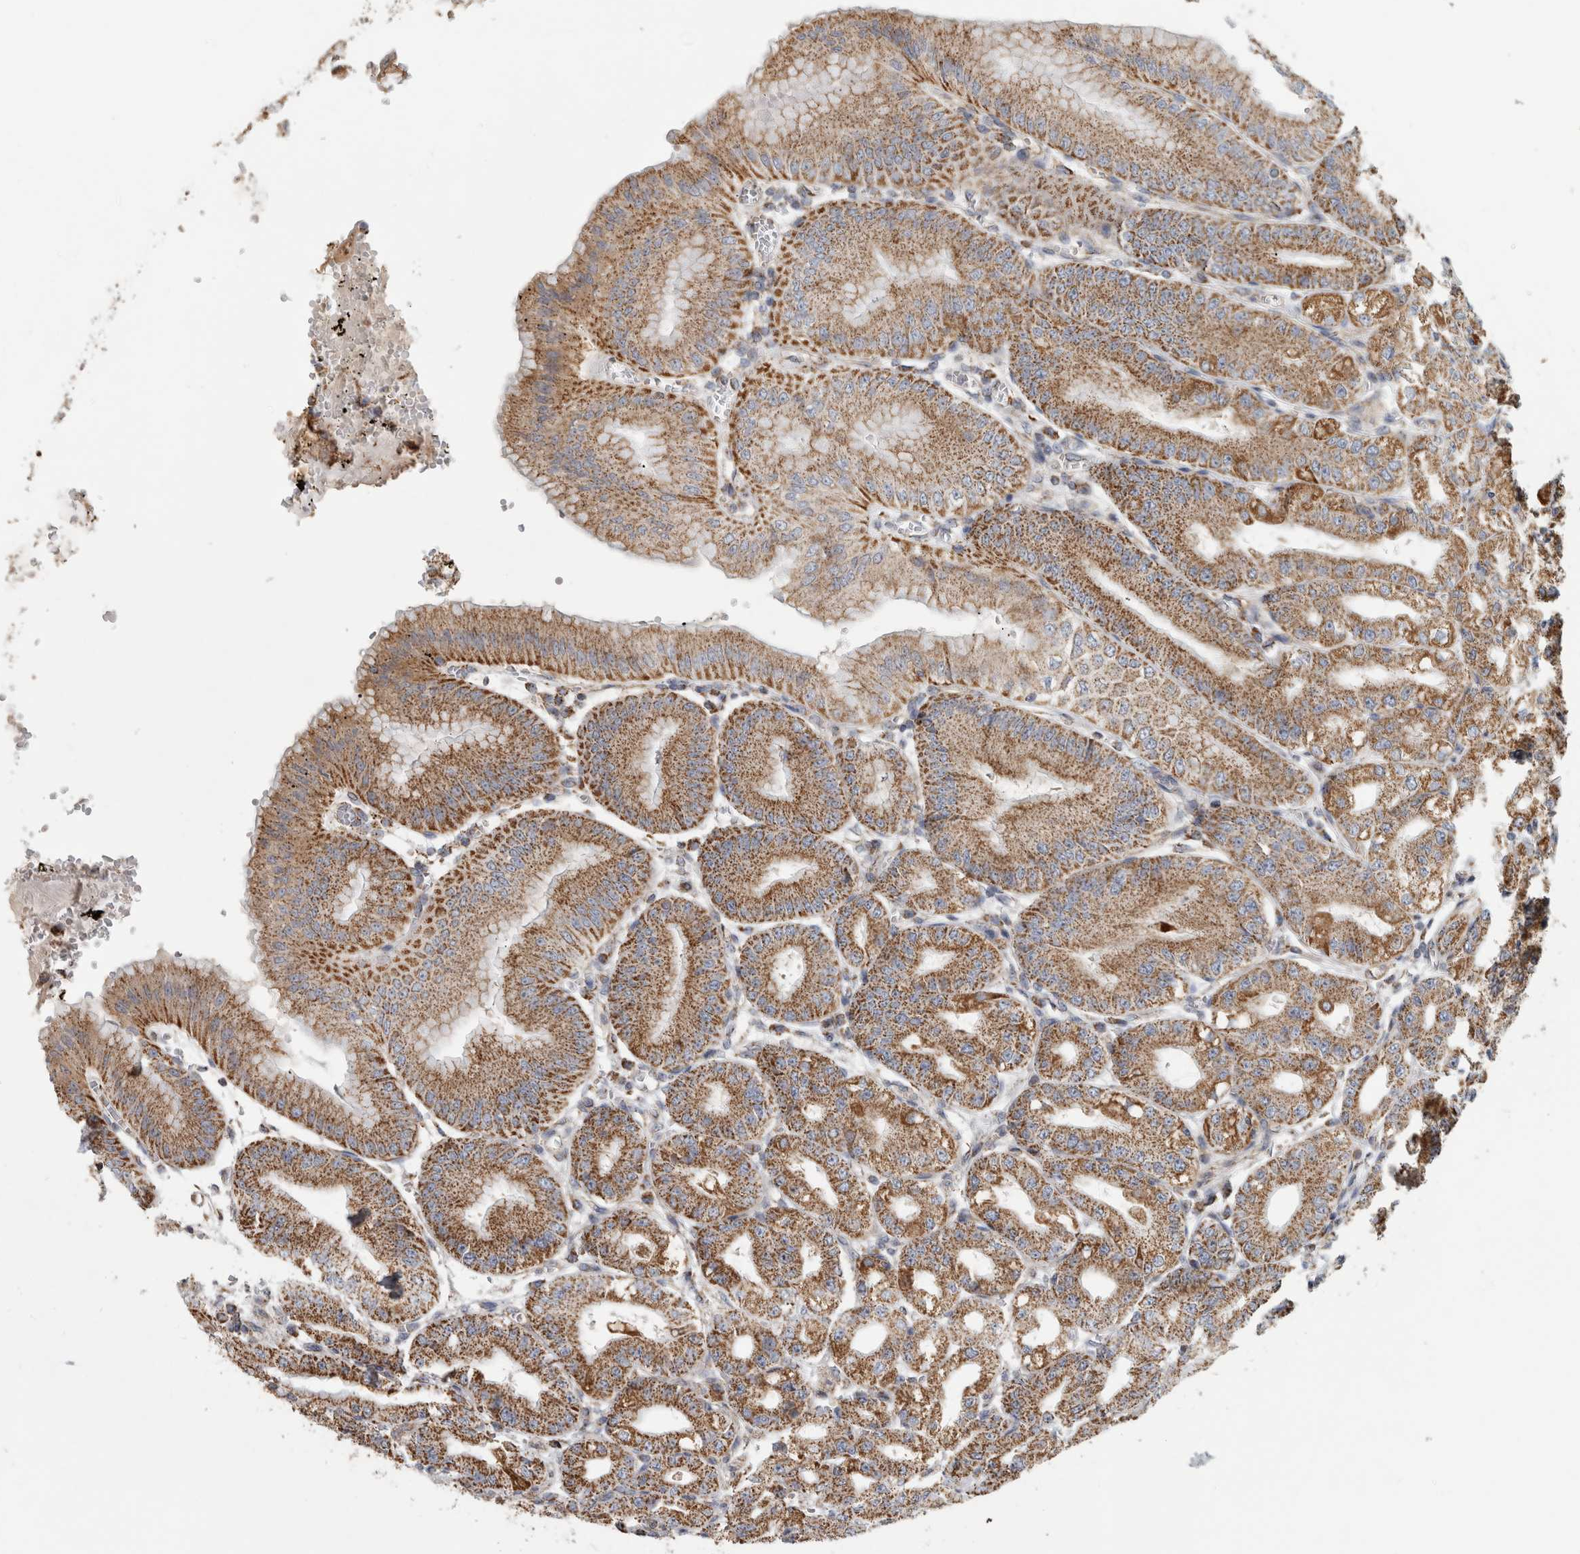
{"staining": {"intensity": "moderate", "quantity": ">75%", "location": "cytoplasmic/membranous"}, "tissue": "stomach", "cell_type": "Glandular cells", "image_type": "normal", "snomed": [{"axis": "morphology", "description": "Normal tissue, NOS"}, {"axis": "topography", "description": "Stomach, lower"}], "caption": "The immunohistochemical stain highlights moderate cytoplasmic/membranous positivity in glandular cells of benign stomach. The staining was performed using DAB (3,3'-diaminobenzidine) to visualize the protein expression in brown, while the nuclei were stained in blue with hematoxylin (Magnification: 20x).", "gene": "ST8SIA1", "patient": {"sex": "male", "age": 71}}